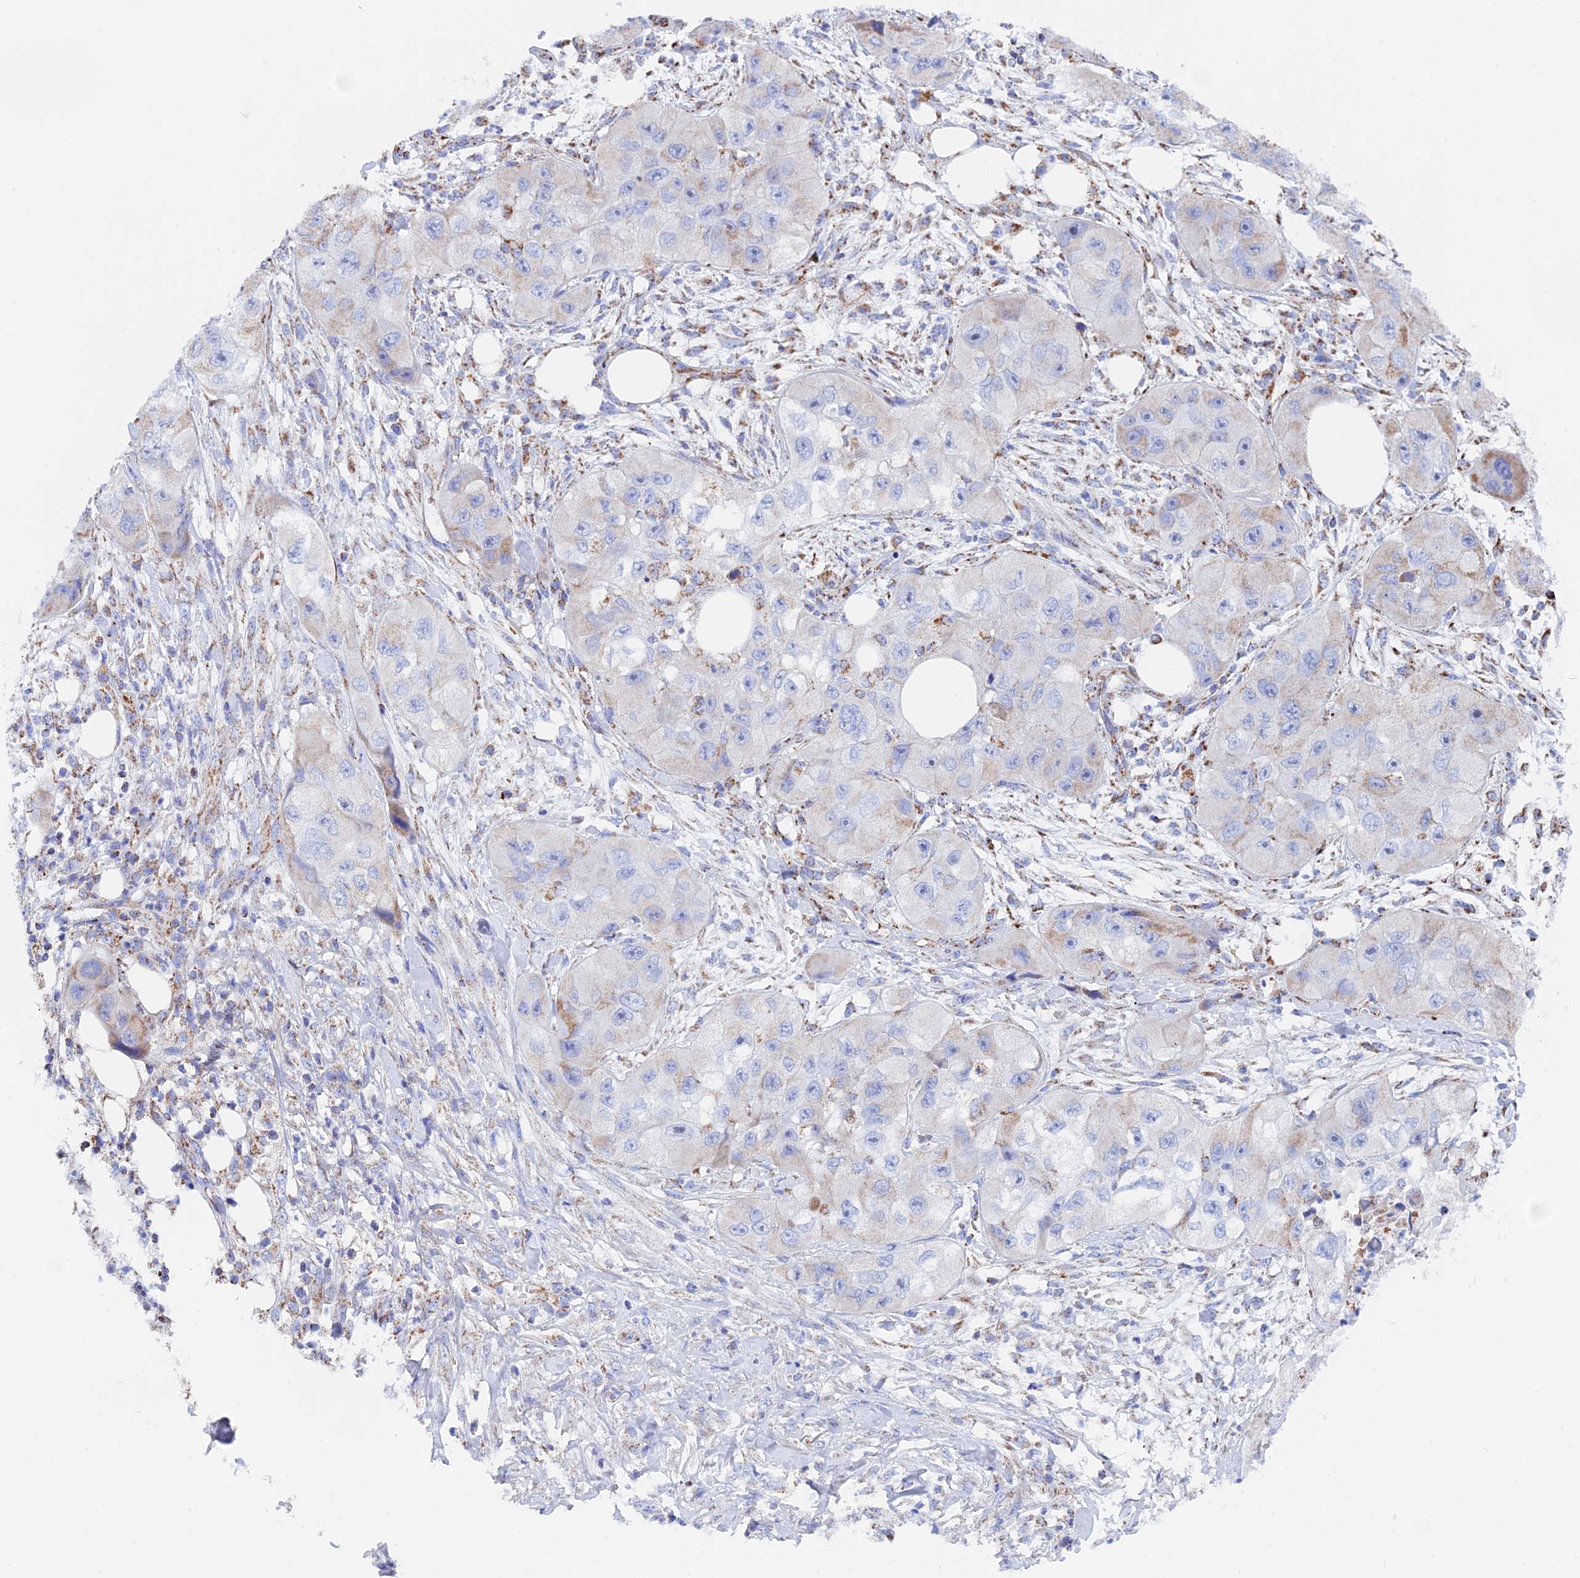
{"staining": {"intensity": "weak", "quantity": "<25%", "location": "cytoplasmic/membranous"}, "tissue": "skin cancer", "cell_type": "Tumor cells", "image_type": "cancer", "snomed": [{"axis": "morphology", "description": "Squamous cell carcinoma, NOS"}, {"axis": "topography", "description": "Skin"}, {"axis": "topography", "description": "Subcutis"}], "caption": "A photomicrograph of human squamous cell carcinoma (skin) is negative for staining in tumor cells.", "gene": "NDUFA5", "patient": {"sex": "male", "age": 73}}